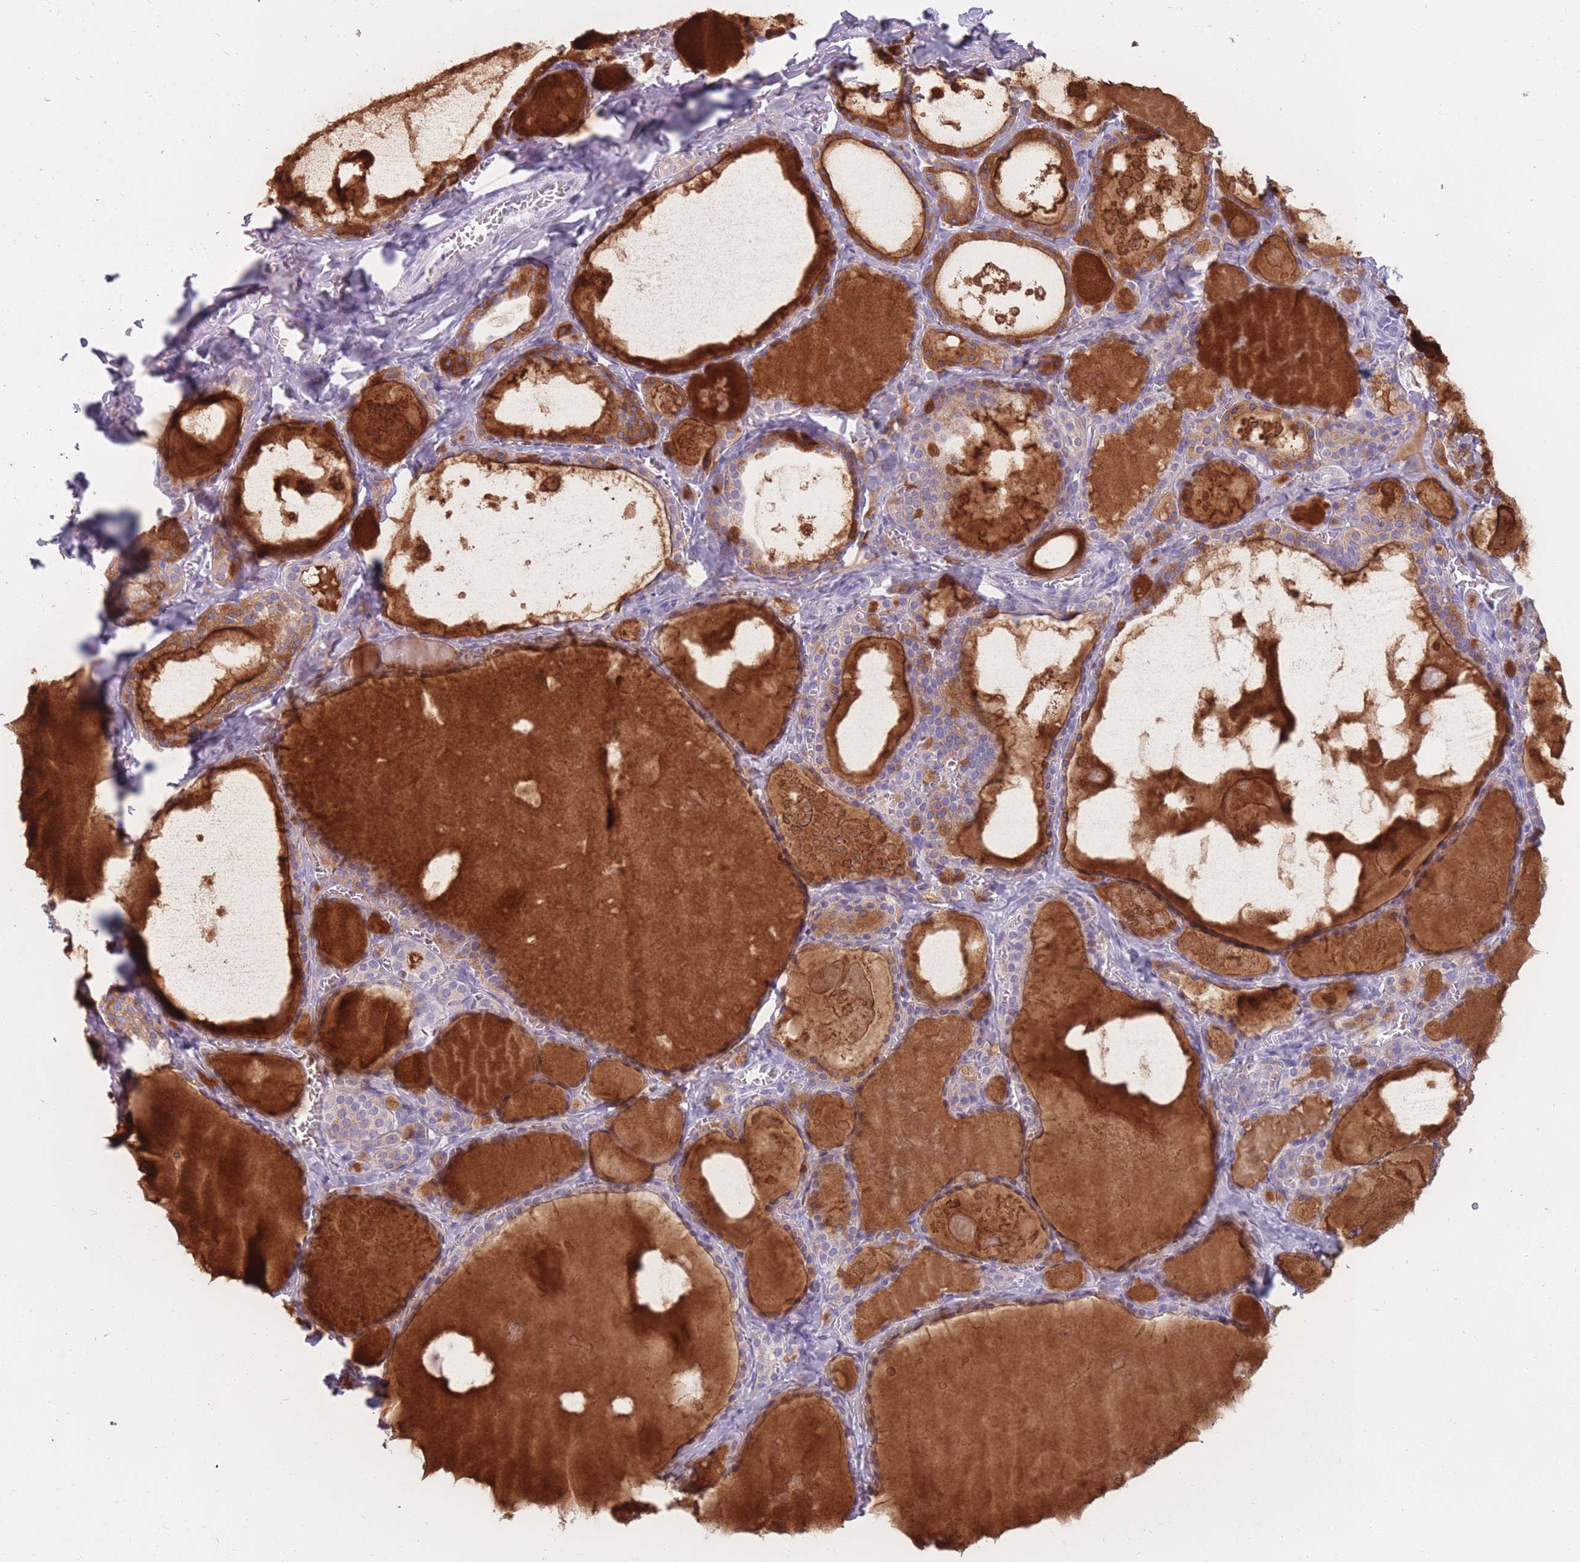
{"staining": {"intensity": "weak", "quantity": "25%-75%", "location": "cytoplasmic/membranous"}, "tissue": "thyroid gland", "cell_type": "Glandular cells", "image_type": "normal", "snomed": [{"axis": "morphology", "description": "Normal tissue, NOS"}, {"axis": "topography", "description": "Thyroid gland"}], "caption": "The histopathology image exhibits staining of normal thyroid gland, revealing weak cytoplasmic/membranous protein positivity (brown color) within glandular cells.", "gene": "COL27A1", "patient": {"sex": "male", "age": 56}}